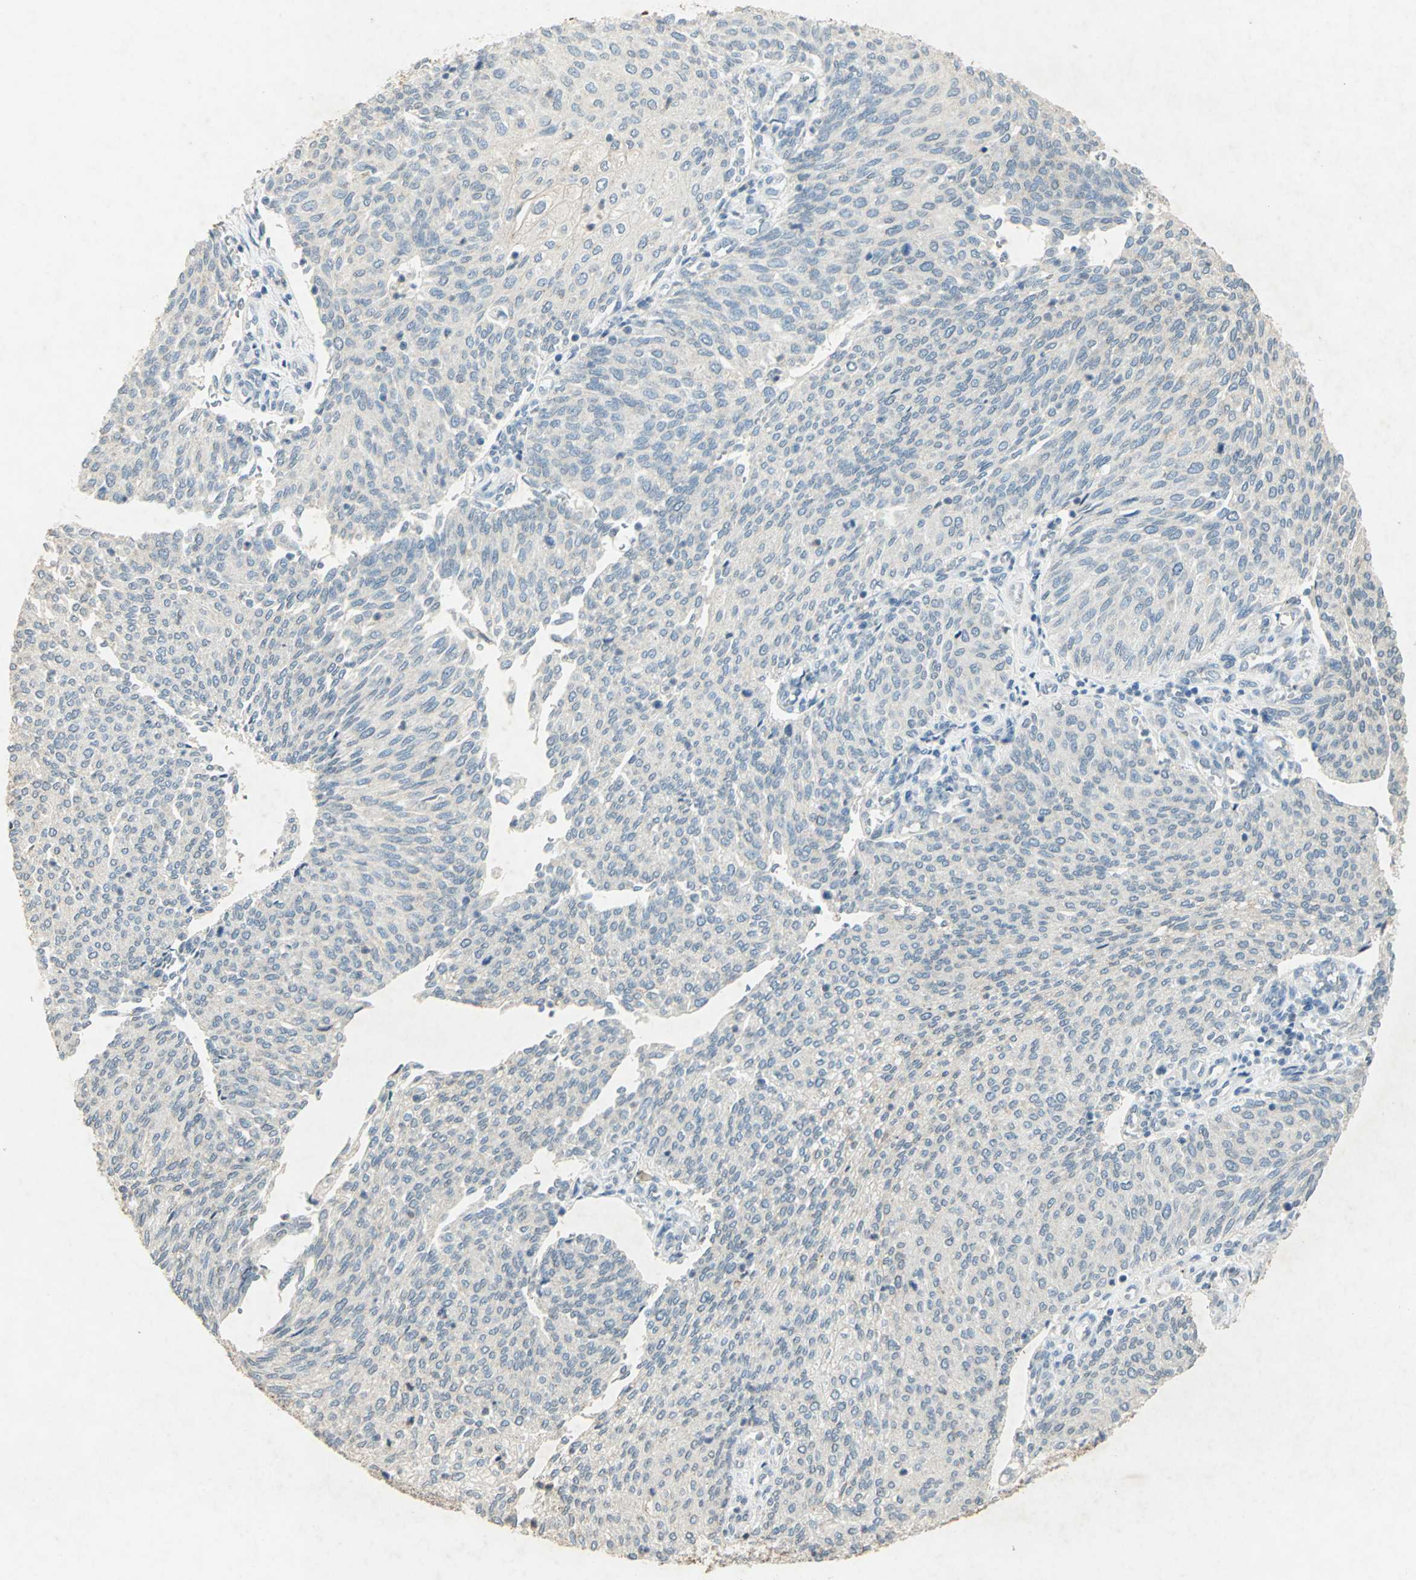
{"staining": {"intensity": "weak", "quantity": "<25%", "location": "cytoplasmic/membranous"}, "tissue": "urothelial cancer", "cell_type": "Tumor cells", "image_type": "cancer", "snomed": [{"axis": "morphology", "description": "Urothelial carcinoma, Low grade"}, {"axis": "topography", "description": "Urinary bladder"}], "caption": "Tumor cells show no significant protein positivity in urothelial carcinoma (low-grade).", "gene": "CAMK2B", "patient": {"sex": "female", "age": 79}}